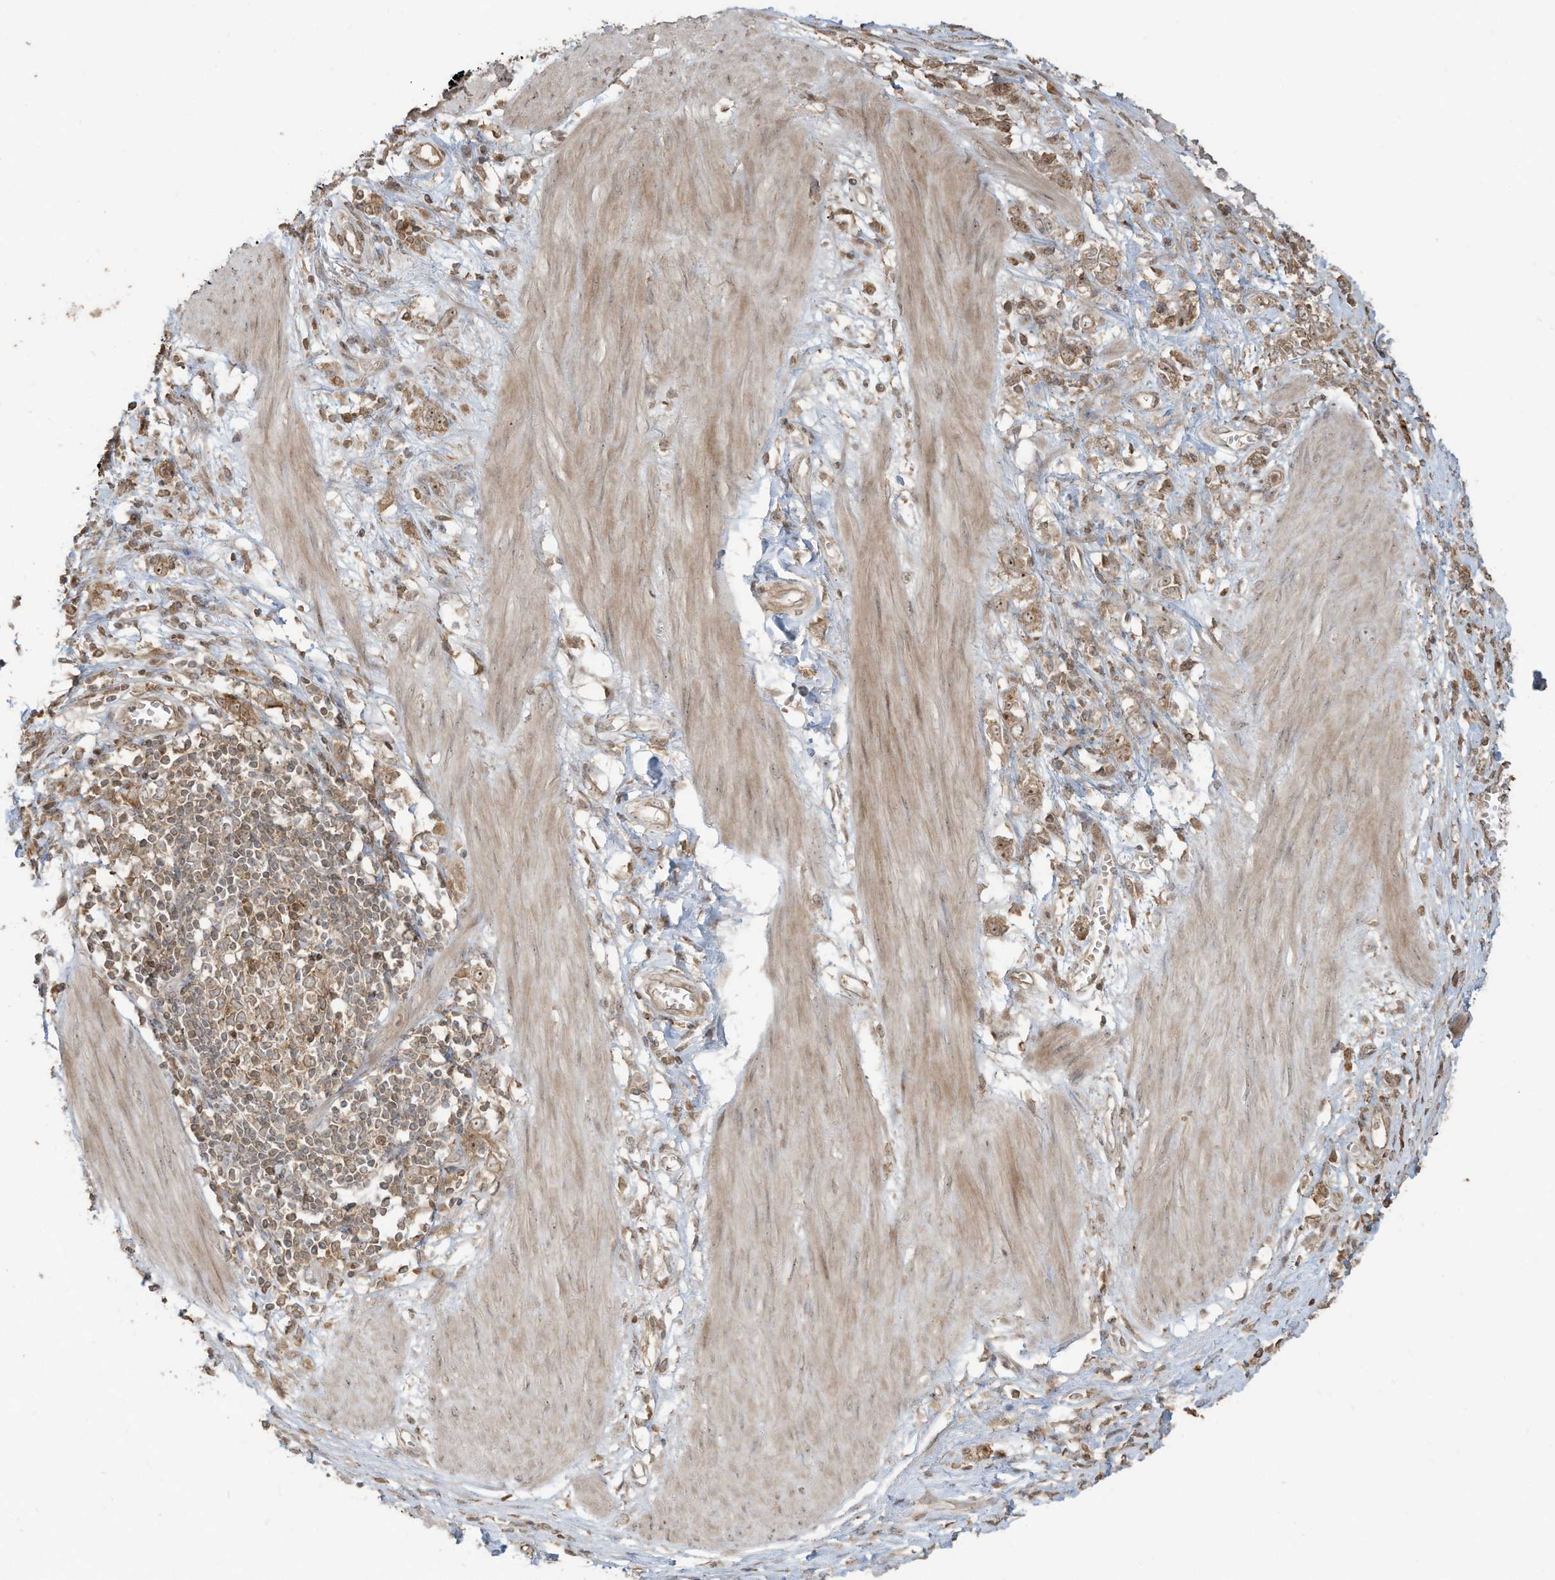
{"staining": {"intensity": "weak", "quantity": ">75%", "location": "cytoplasmic/membranous,nuclear"}, "tissue": "stomach cancer", "cell_type": "Tumor cells", "image_type": "cancer", "snomed": [{"axis": "morphology", "description": "Adenocarcinoma, NOS"}, {"axis": "topography", "description": "Stomach"}], "caption": "Immunohistochemical staining of human stomach cancer (adenocarcinoma) demonstrates low levels of weak cytoplasmic/membranous and nuclear expression in about >75% of tumor cells.", "gene": "CARF", "patient": {"sex": "female", "age": 76}}